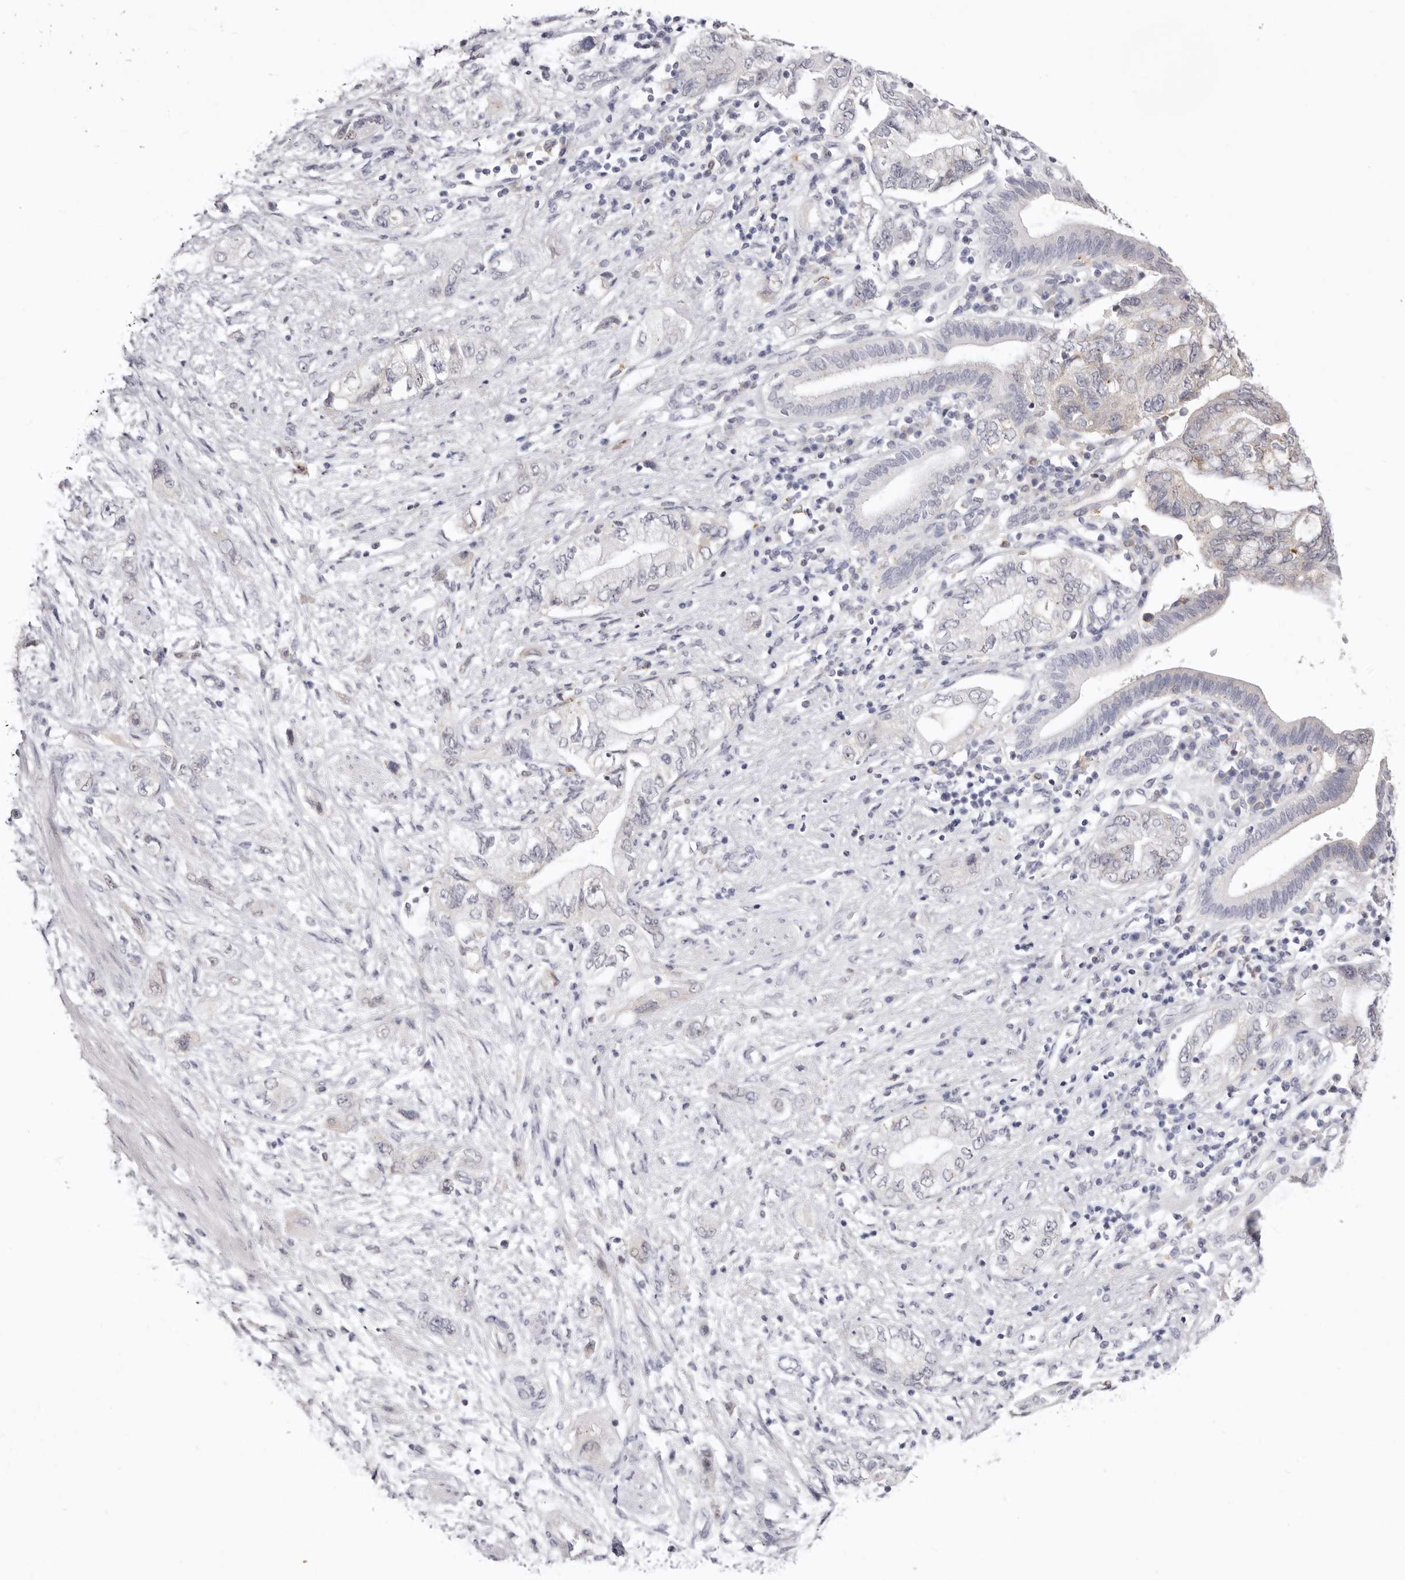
{"staining": {"intensity": "negative", "quantity": "none", "location": "none"}, "tissue": "pancreatic cancer", "cell_type": "Tumor cells", "image_type": "cancer", "snomed": [{"axis": "morphology", "description": "Adenocarcinoma, NOS"}, {"axis": "topography", "description": "Pancreas"}], "caption": "Adenocarcinoma (pancreatic) stained for a protein using immunohistochemistry reveals no positivity tumor cells.", "gene": "LMLN", "patient": {"sex": "female", "age": 73}}